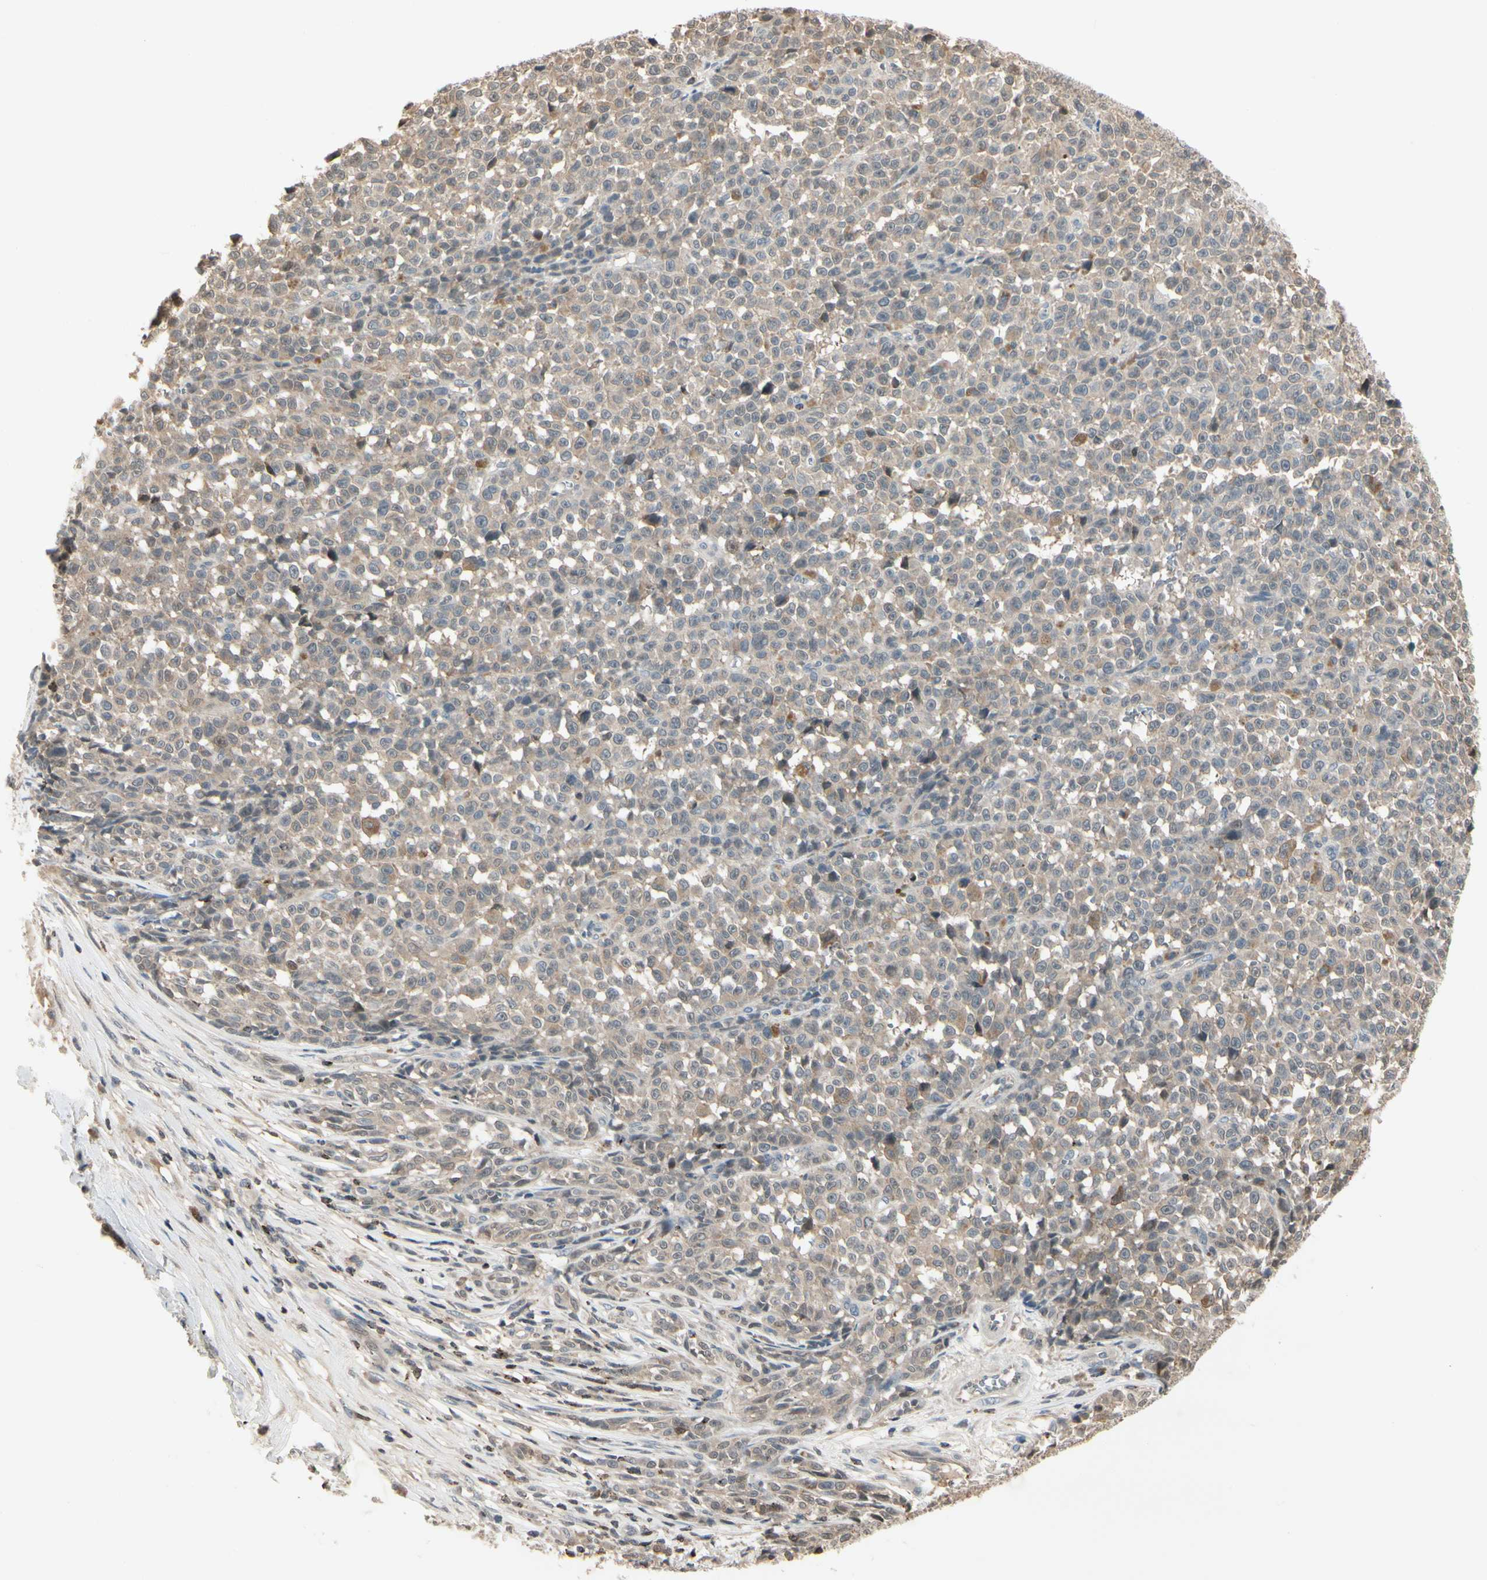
{"staining": {"intensity": "weak", "quantity": ">75%", "location": "cytoplasmic/membranous"}, "tissue": "melanoma", "cell_type": "Tumor cells", "image_type": "cancer", "snomed": [{"axis": "morphology", "description": "Malignant melanoma, NOS"}, {"axis": "topography", "description": "Skin"}], "caption": "This histopathology image displays immunohistochemistry (IHC) staining of human malignant melanoma, with low weak cytoplasmic/membranous positivity in about >75% of tumor cells.", "gene": "EVC", "patient": {"sex": "female", "age": 82}}